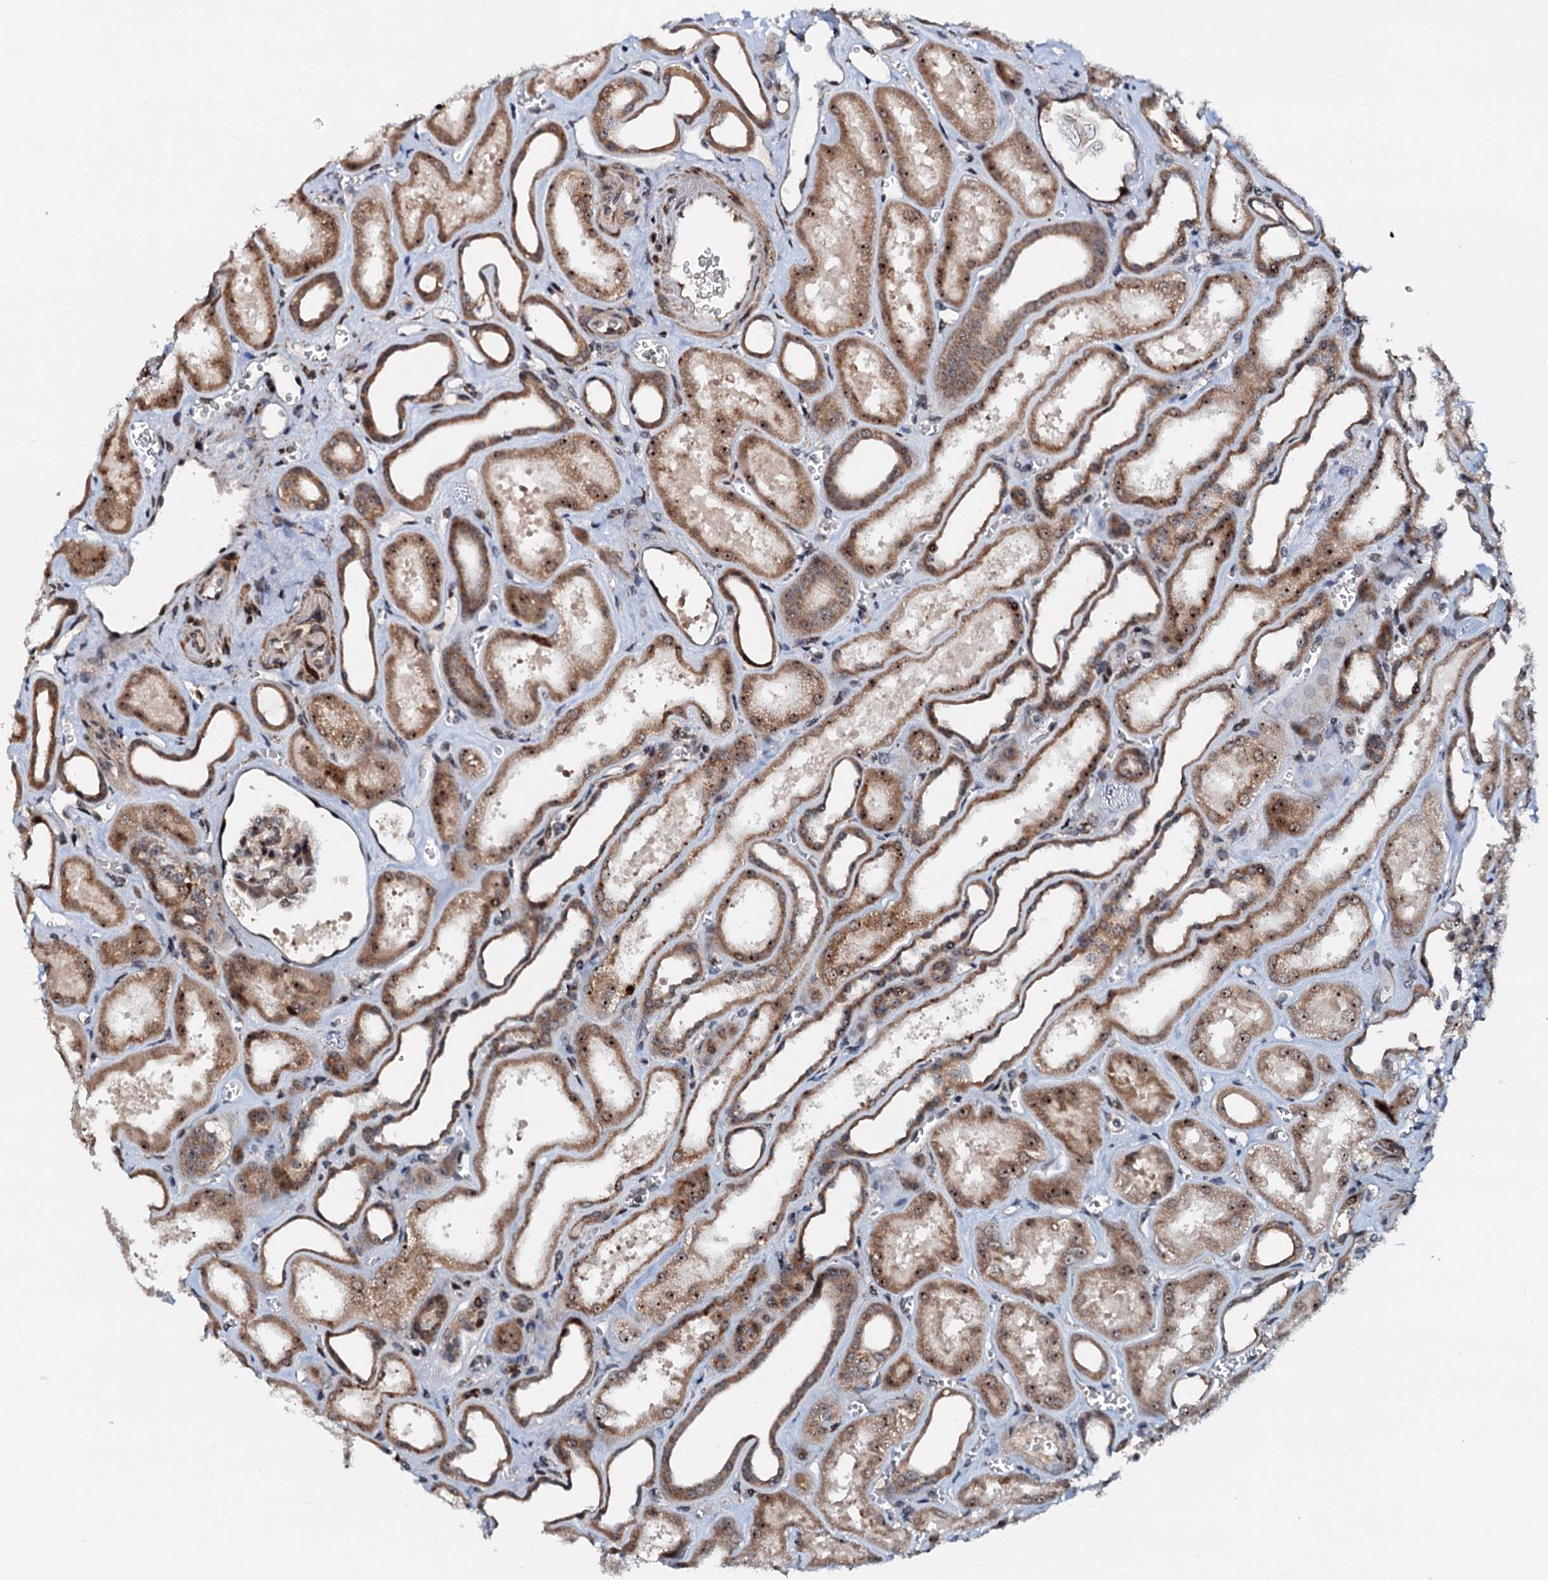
{"staining": {"intensity": "moderate", "quantity": "<25%", "location": "nuclear"}, "tissue": "kidney", "cell_type": "Cells in glomeruli", "image_type": "normal", "snomed": [{"axis": "morphology", "description": "Normal tissue, NOS"}, {"axis": "morphology", "description": "Adenocarcinoma, NOS"}, {"axis": "topography", "description": "Kidney"}], "caption": "Immunohistochemistry (DAB (3,3'-diaminobenzidine)) staining of normal kidney reveals moderate nuclear protein staining in about <25% of cells in glomeruli. The staining was performed using DAB, with brown indicating positive protein expression. Nuclei are stained blue with hematoxylin.", "gene": "DNAJC21", "patient": {"sex": "female", "age": 68}}